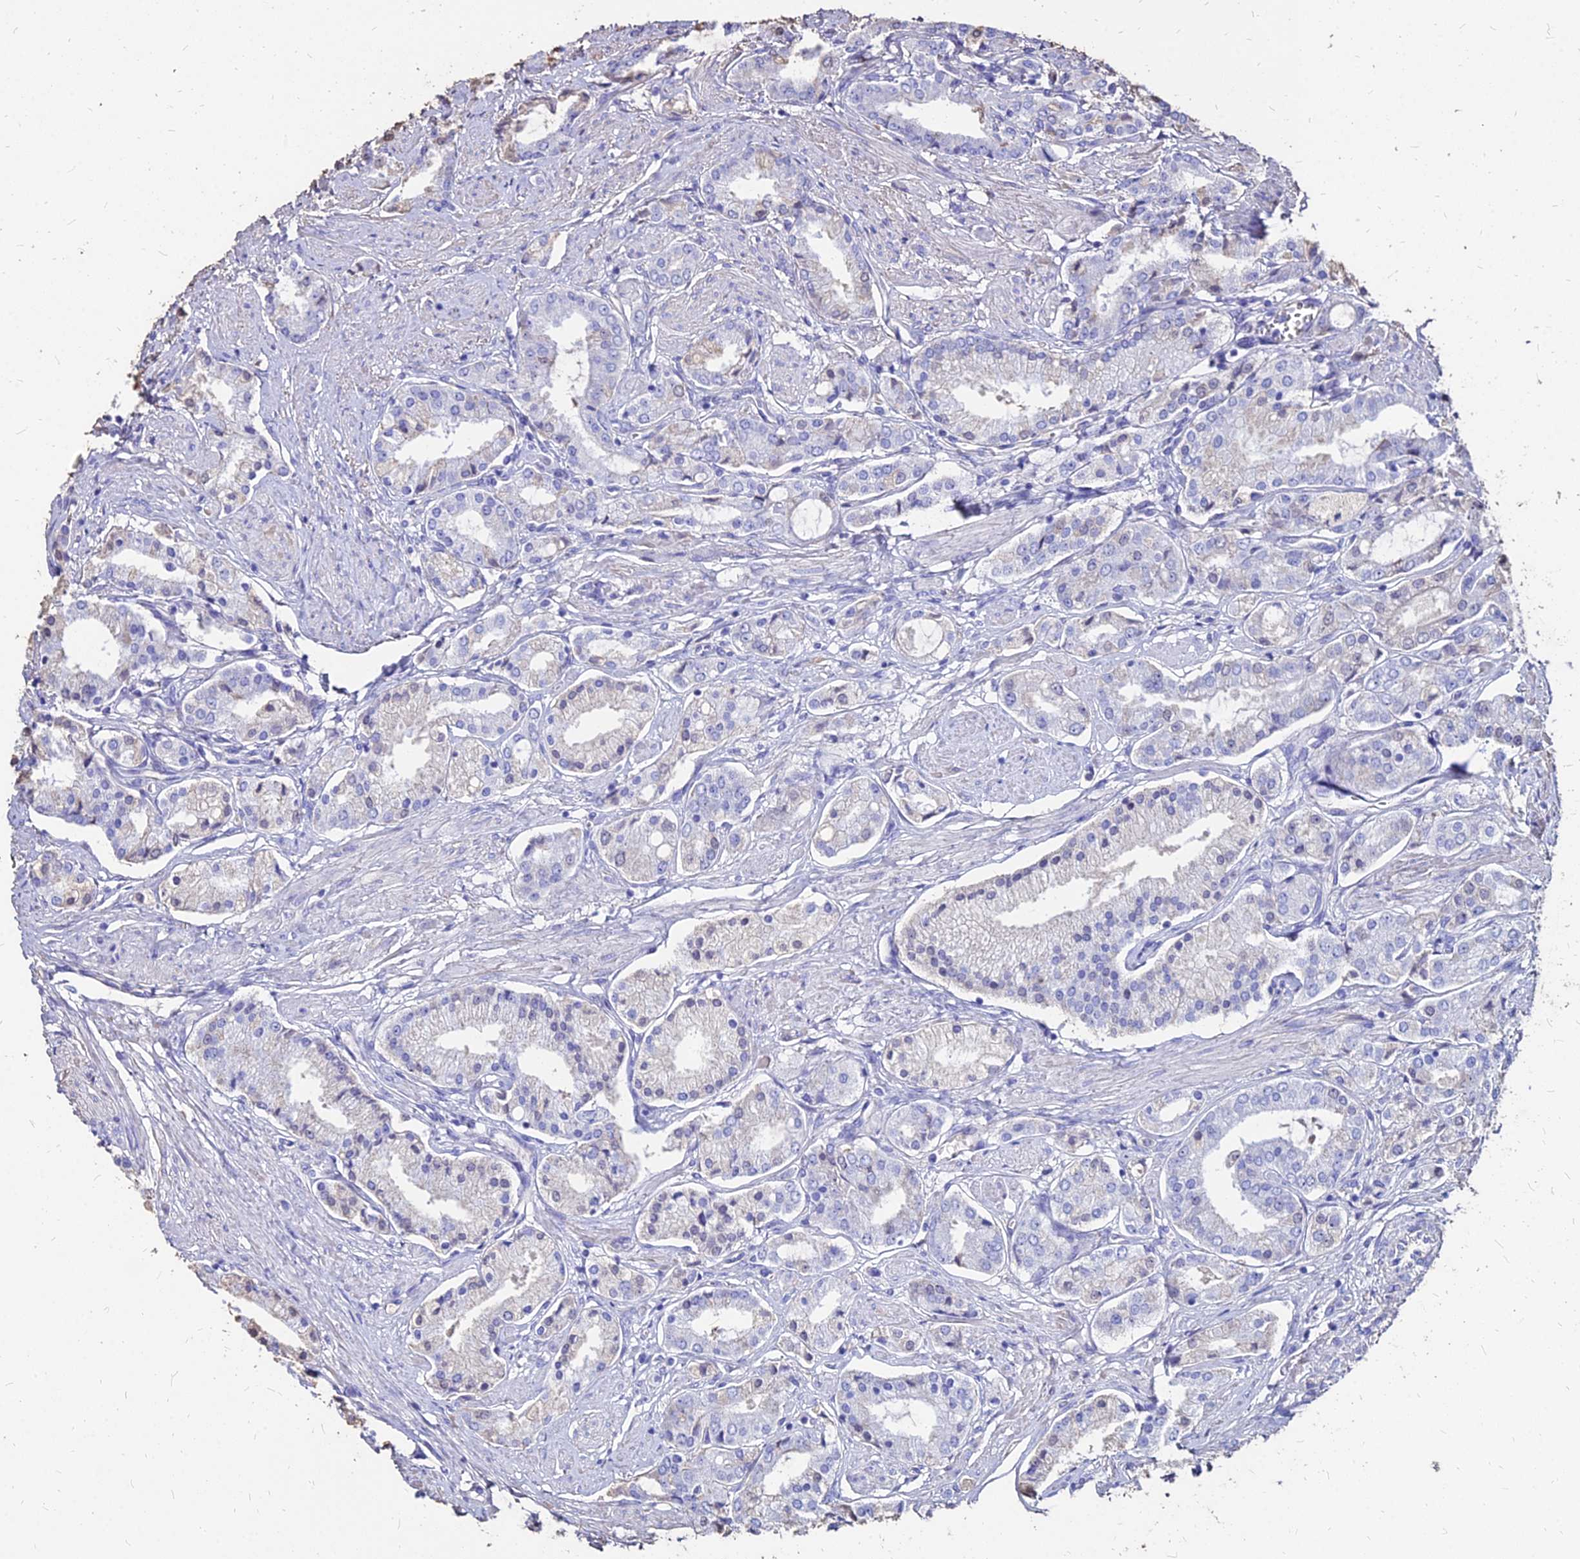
{"staining": {"intensity": "negative", "quantity": "none", "location": "none"}, "tissue": "prostate cancer", "cell_type": "Tumor cells", "image_type": "cancer", "snomed": [{"axis": "morphology", "description": "Adenocarcinoma, High grade"}, {"axis": "topography", "description": "Prostate and seminal vesicle, NOS"}], "caption": "Tumor cells are negative for brown protein staining in prostate high-grade adenocarcinoma. (Immunohistochemistry (ihc), brightfield microscopy, high magnification).", "gene": "NME5", "patient": {"sex": "male", "age": 64}}